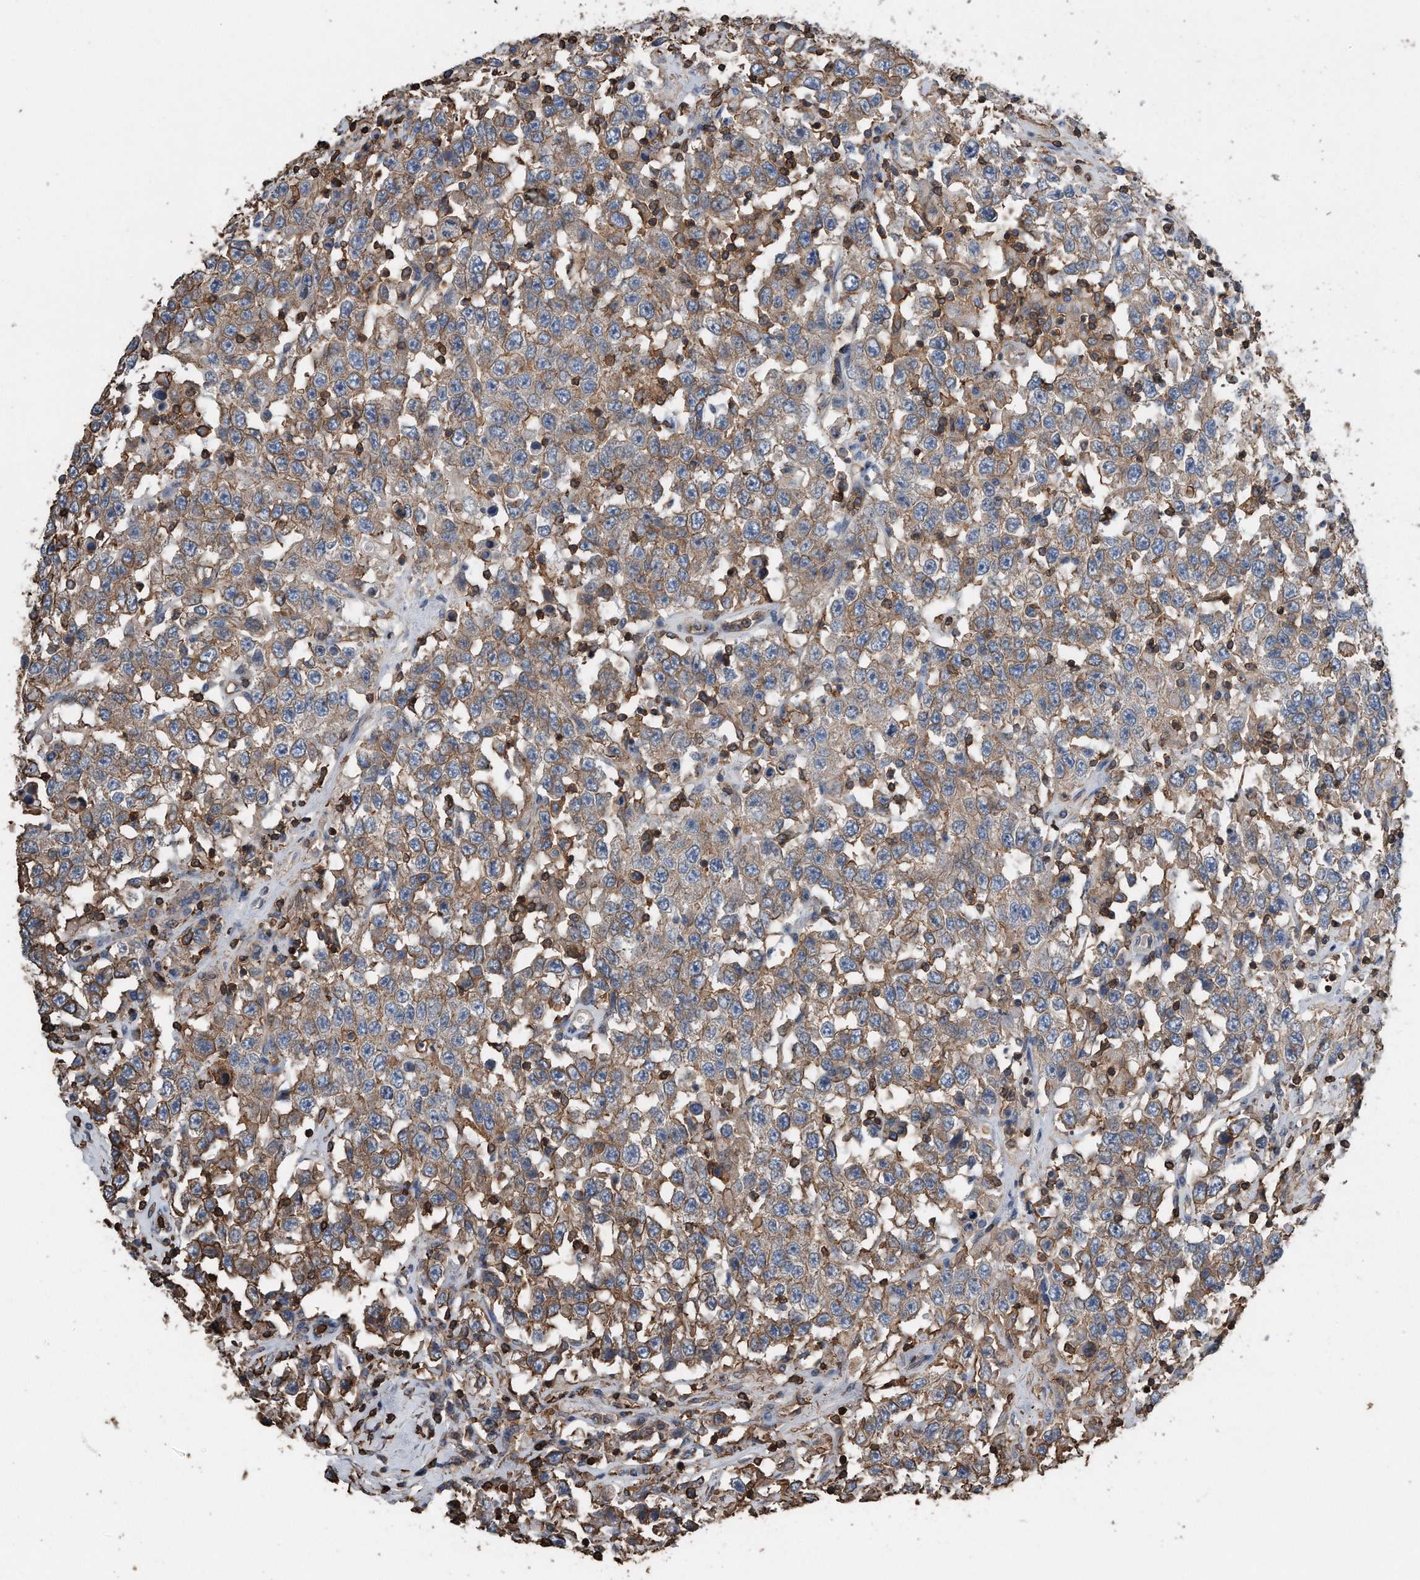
{"staining": {"intensity": "moderate", "quantity": ">75%", "location": "cytoplasmic/membranous"}, "tissue": "testis cancer", "cell_type": "Tumor cells", "image_type": "cancer", "snomed": [{"axis": "morphology", "description": "Seminoma, NOS"}, {"axis": "topography", "description": "Testis"}], "caption": "Testis cancer (seminoma) stained with DAB immunohistochemistry (IHC) reveals medium levels of moderate cytoplasmic/membranous staining in about >75% of tumor cells.", "gene": "RSPO3", "patient": {"sex": "male", "age": 41}}